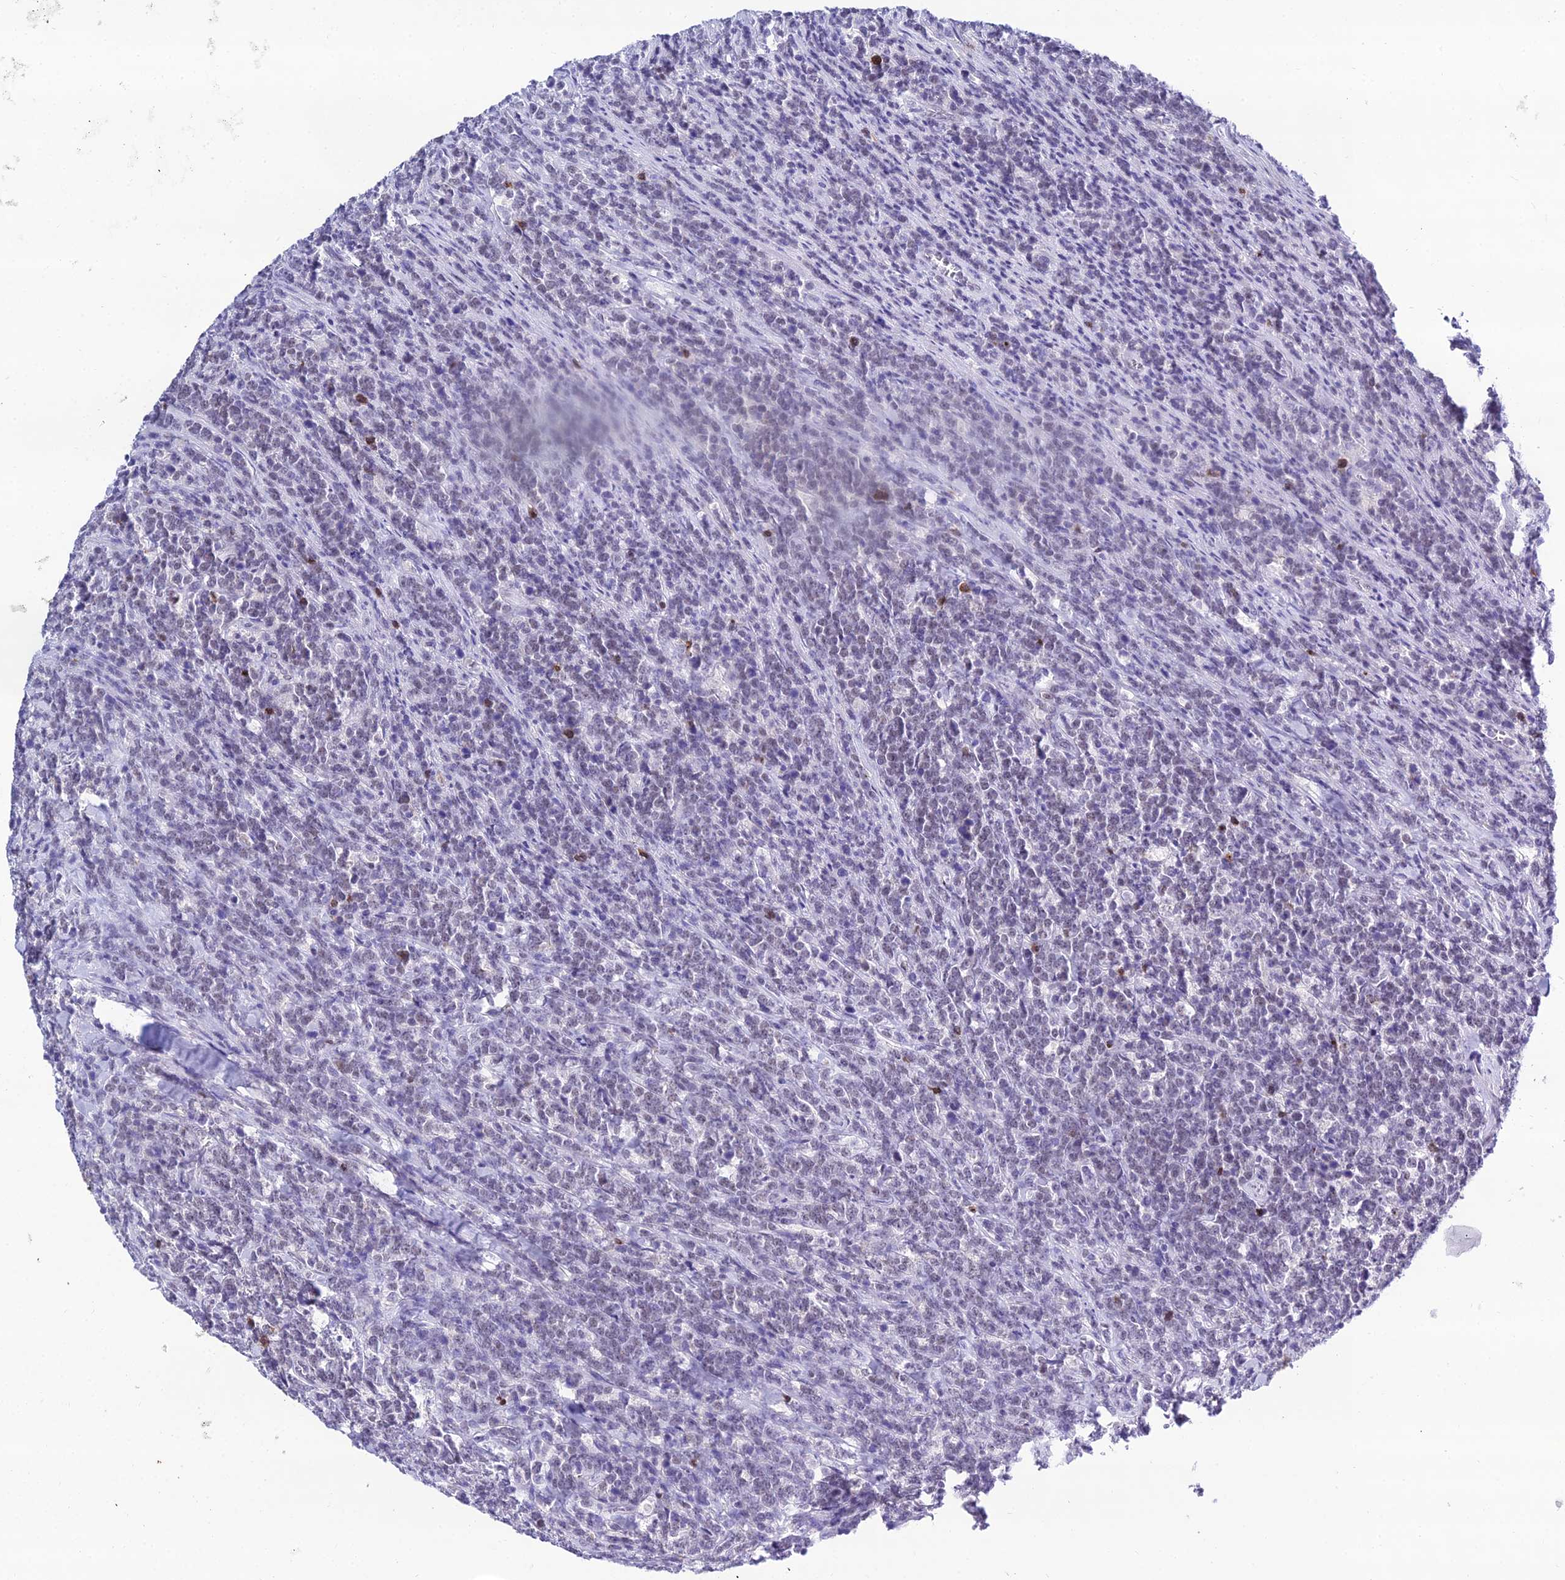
{"staining": {"intensity": "negative", "quantity": "none", "location": "none"}, "tissue": "lymphoma", "cell_type": "Tumor cells", "image_type": "cancer", "snomed": [{"axis": "morphology", "description": "Malignant lymphoma, non-Hodgkin's type, High grade"}, {"axis": "topography", "description": "Small intestine"}], "caption": "Immunohistochemistry (IHC) of human lymphoma reveals no positivity in tumor cells.", "gene": "PPP4R2", "patient": {"sex": "male", "age": 8}}